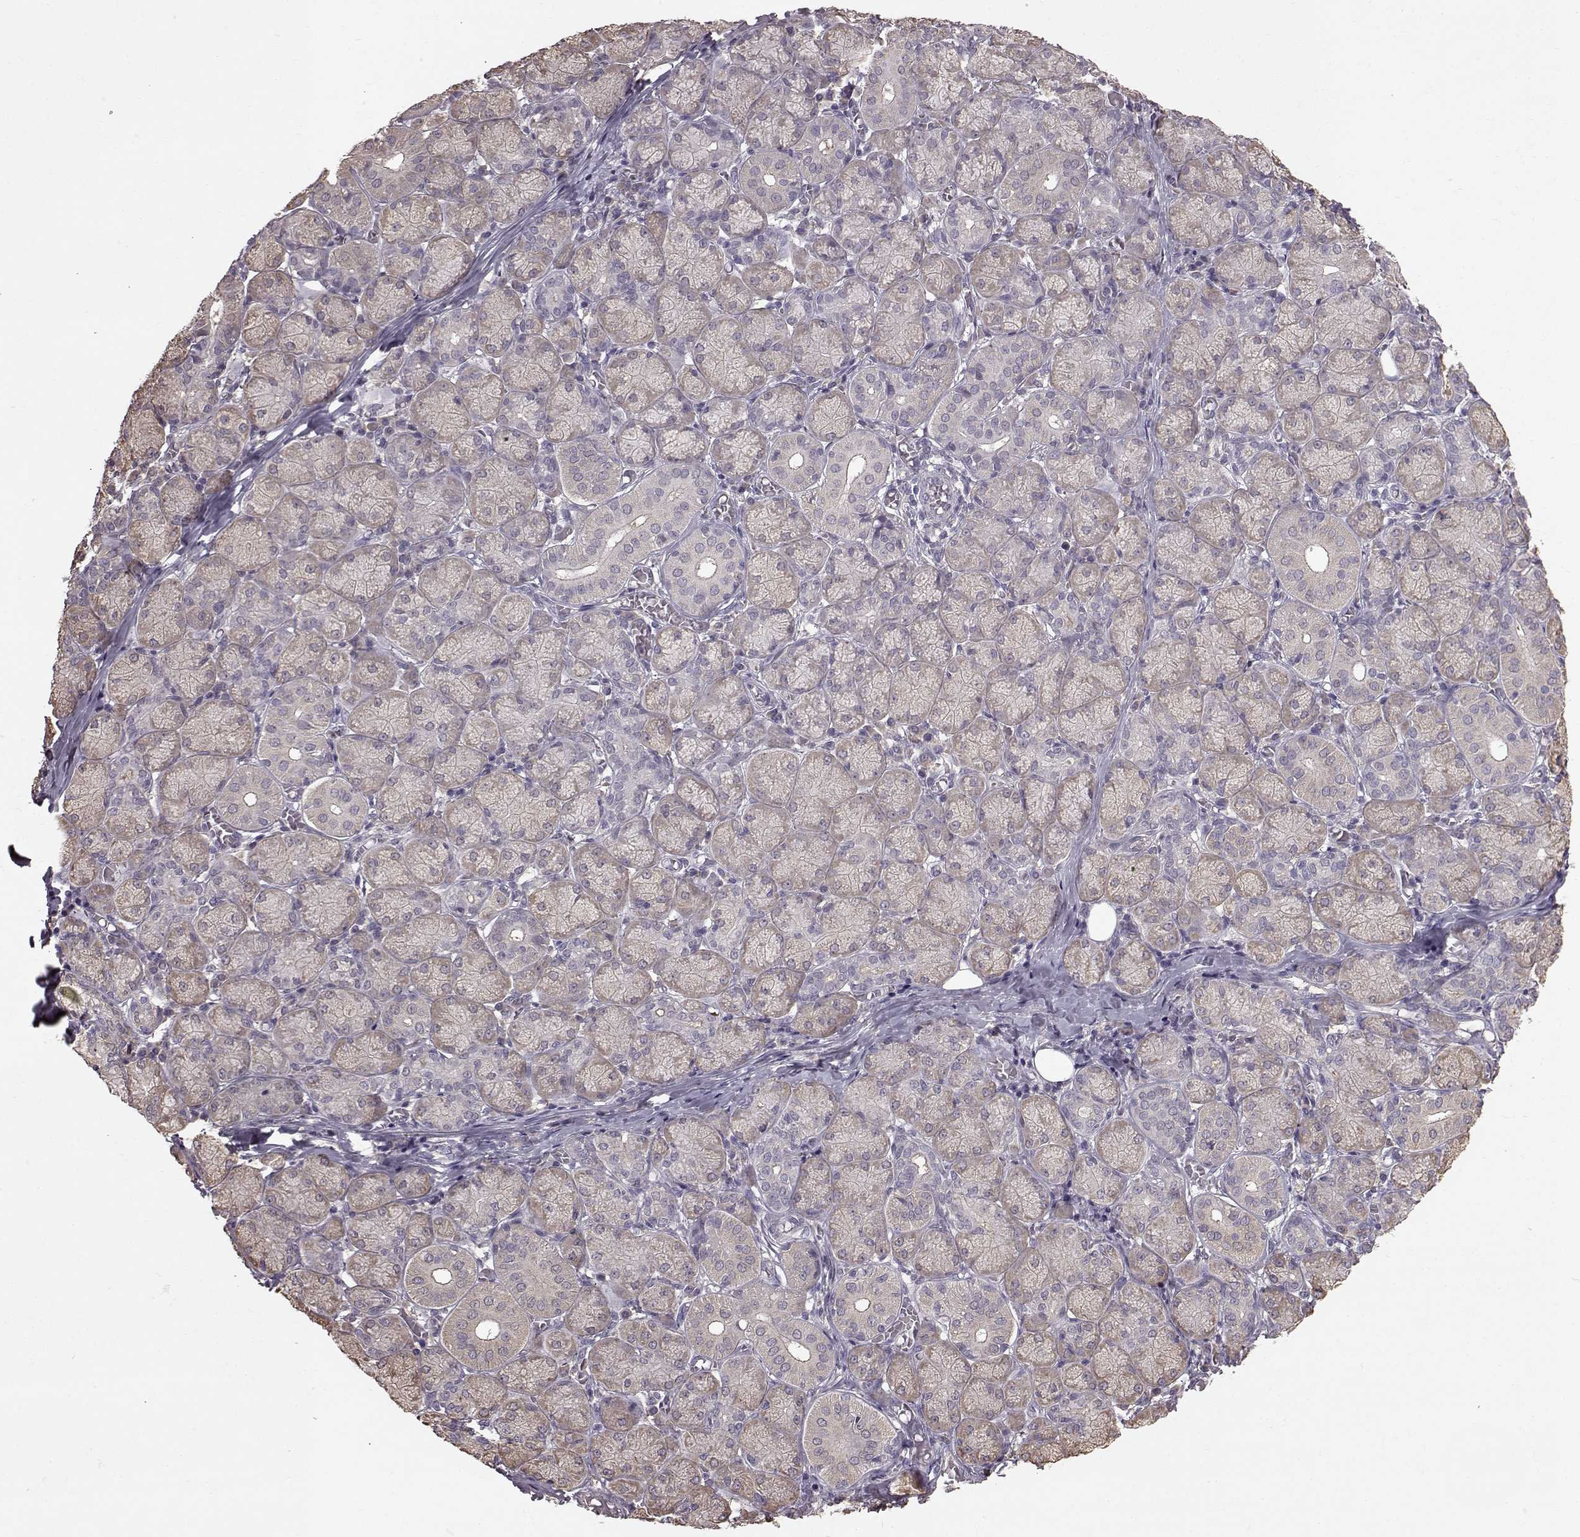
{"staining": {"intensity": "weak", "quantity": "25%-75%", "location": "cytoplasmic/membranous"}, "tissue": "salivary gland", "cell_type": "Glandular cells", "image_type": "normal", "snomed": [{"axis": "morphology", "description": "Normal tissue, NOS"}, {"axis": "topography", "description": "Salivary gland"}, {"axis": "topography", "description": "Peripheral nerve tissue"}], "caption": "DAB immunohistochemical staining of benign salivary gland demonstrates weak cytoplasmic/membranous protein staining in approximately 25%-75% of glandular cells. (brown staining indicates protein expression, while blue staining denotes nuclei).", "gene": "NME1", "patient": {"sex": "female", "age": 24}}